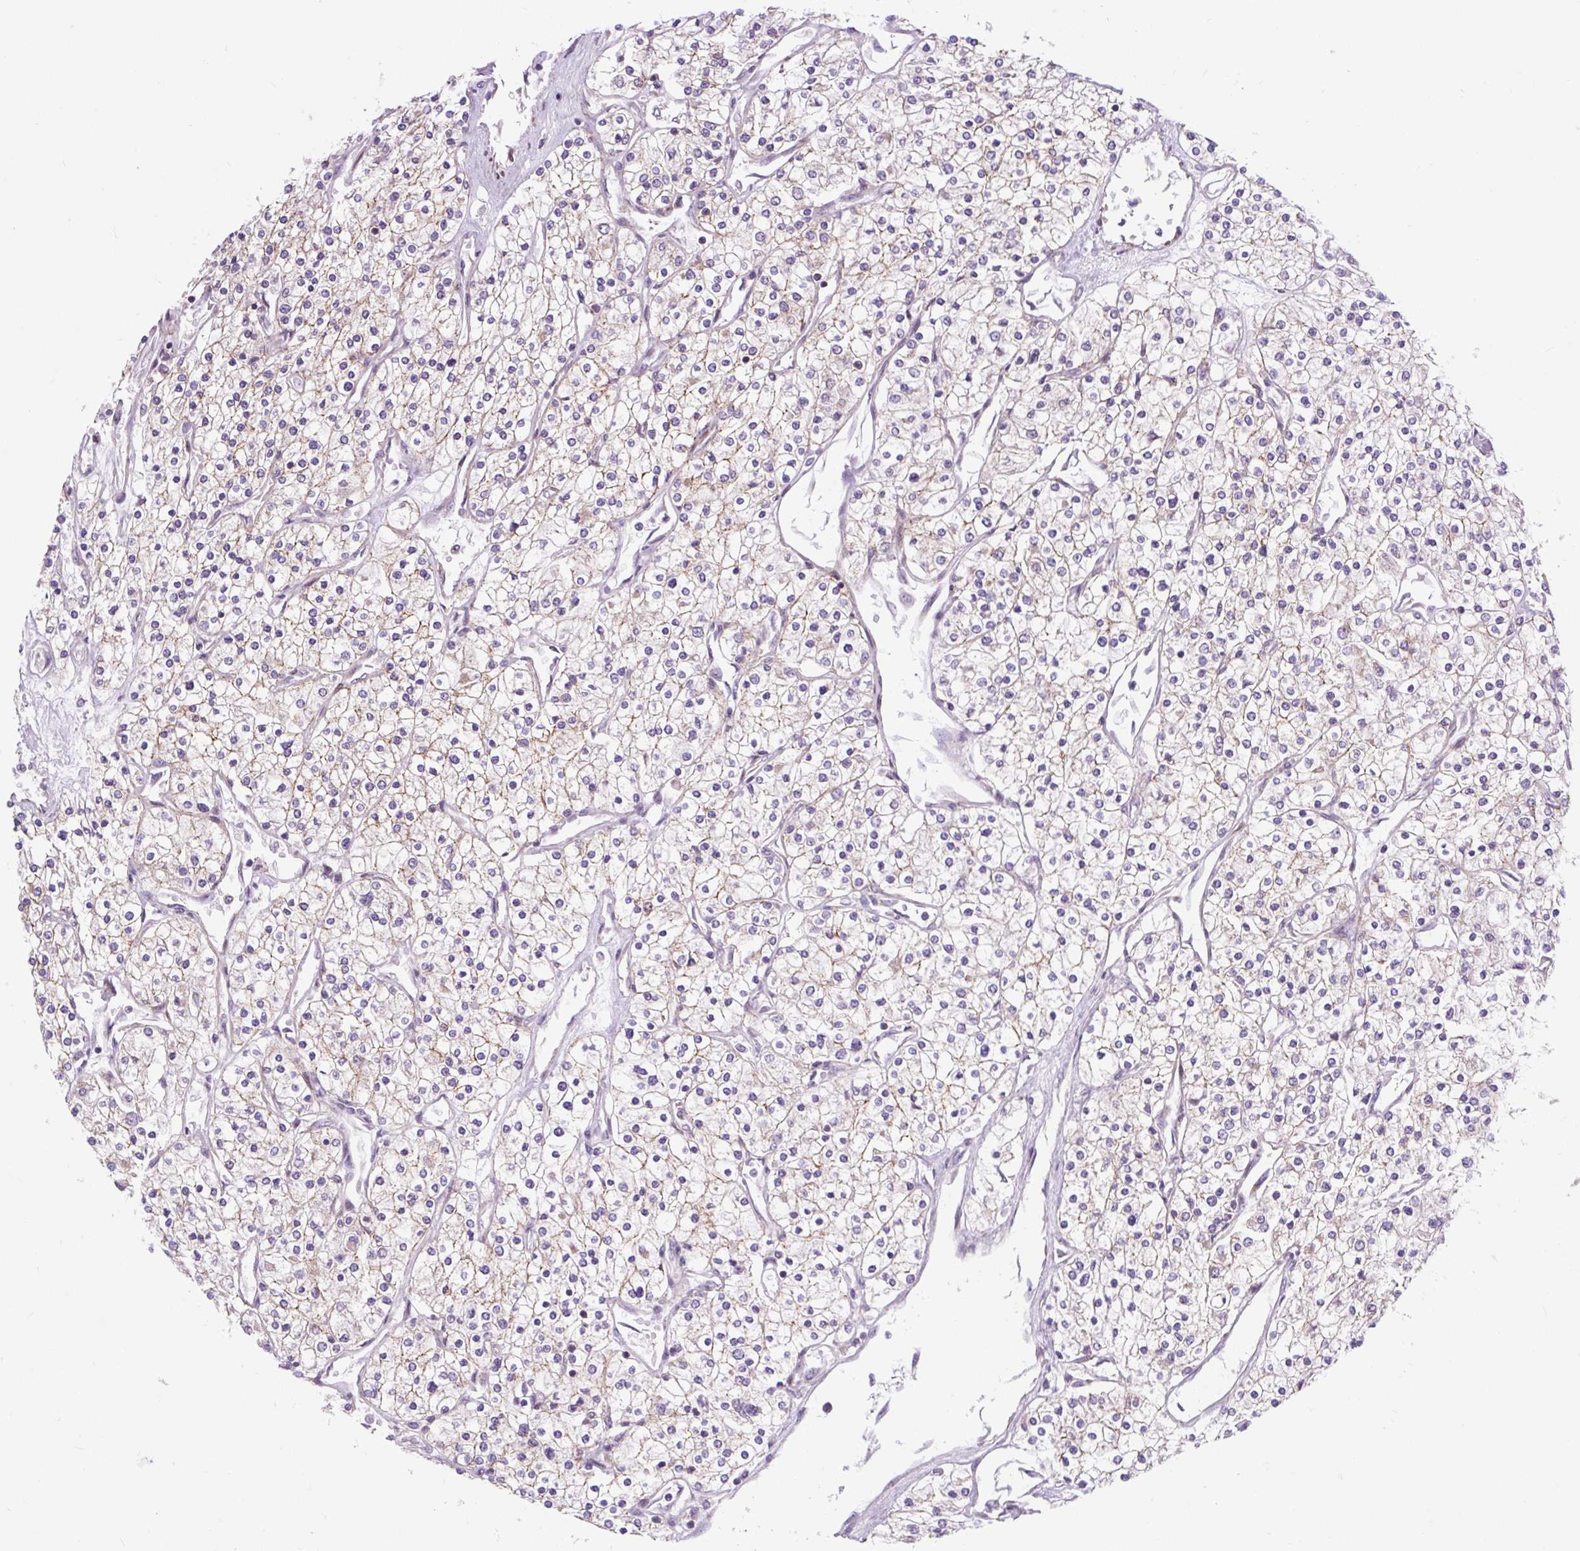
{"staining": {"intensity": "weak", "quantity": "25%-75%", "location": "cytoplasmic/membranous"}, "tissue": "renal cancer", "cell_type": "Tumor cells", "image_type": "cancer", "snomed": [{"axis": "morphology", "description": "Adenocarcinoma, NOS"}, {"axis": "topography", "description": "Kidney"}], "caption": "Immunohistochemical staining of human renal cancer demonstrates low levels of weak cytoplasmic/membranous protein positivity in about 25%-75% of tumor cells.", "gene": "CISD3", "patient": {"sex": "male", "age": 80}}